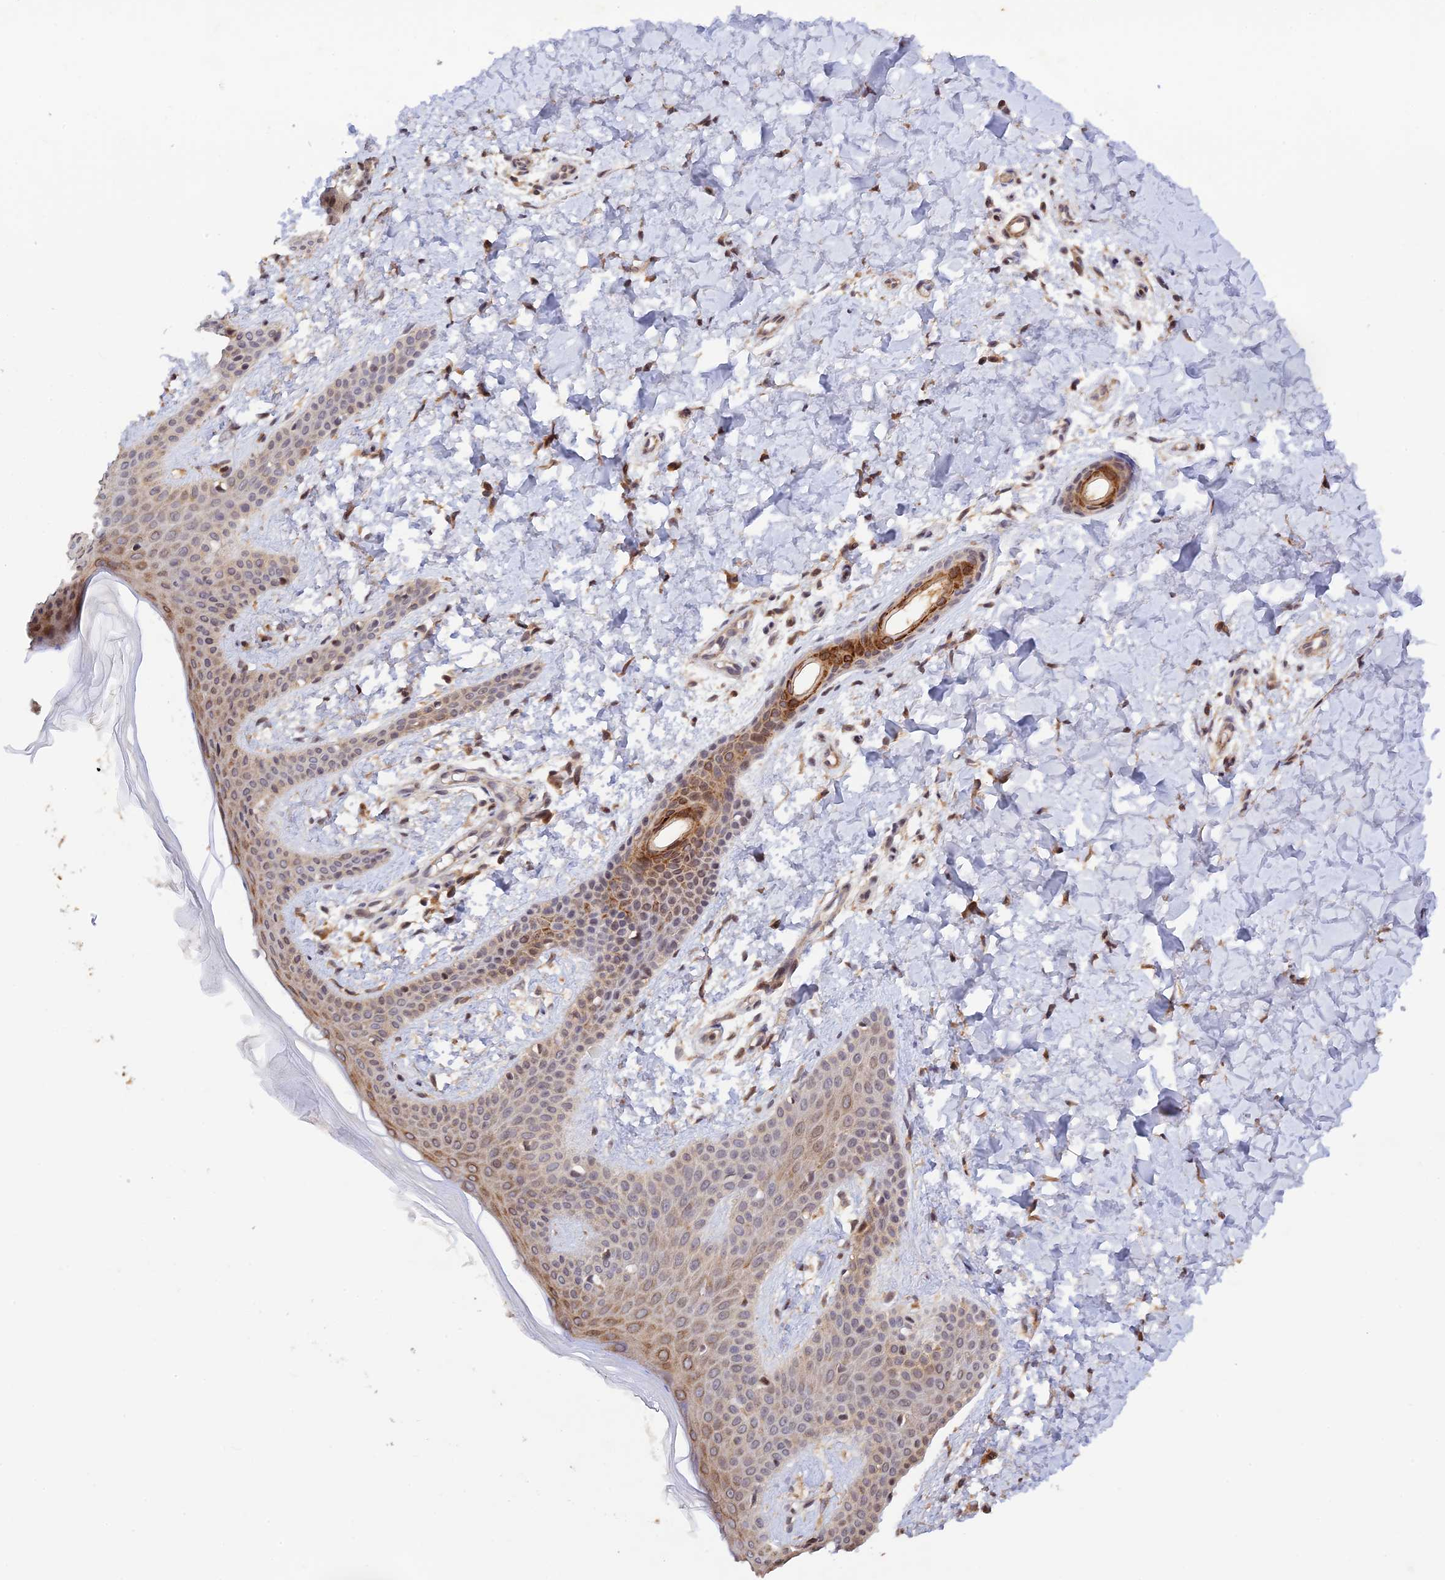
{"staining": {"intensity": "moderate", "quantity": ">75%", "location": "cytoplasmic/membranous,nuclear"}, "tissue": "skin", "cell_type": "Fibroblasts", "image_type": "normal", "snomed": [{"axis": "morphology", "description": "Normal tissue, NOS"}, {"axis": "topography", "description": "Skin"}], "caption": "DAB (3,3'-diaminobenzidine) immunohistochemical staining of unremarkable human skin exhibits moderate cytoplasmic/membranous,nuclear protein positivity in about >75% of fibroblasts.", "gene": "CWH43", "patient": {"sex": "male", "age": 36}}